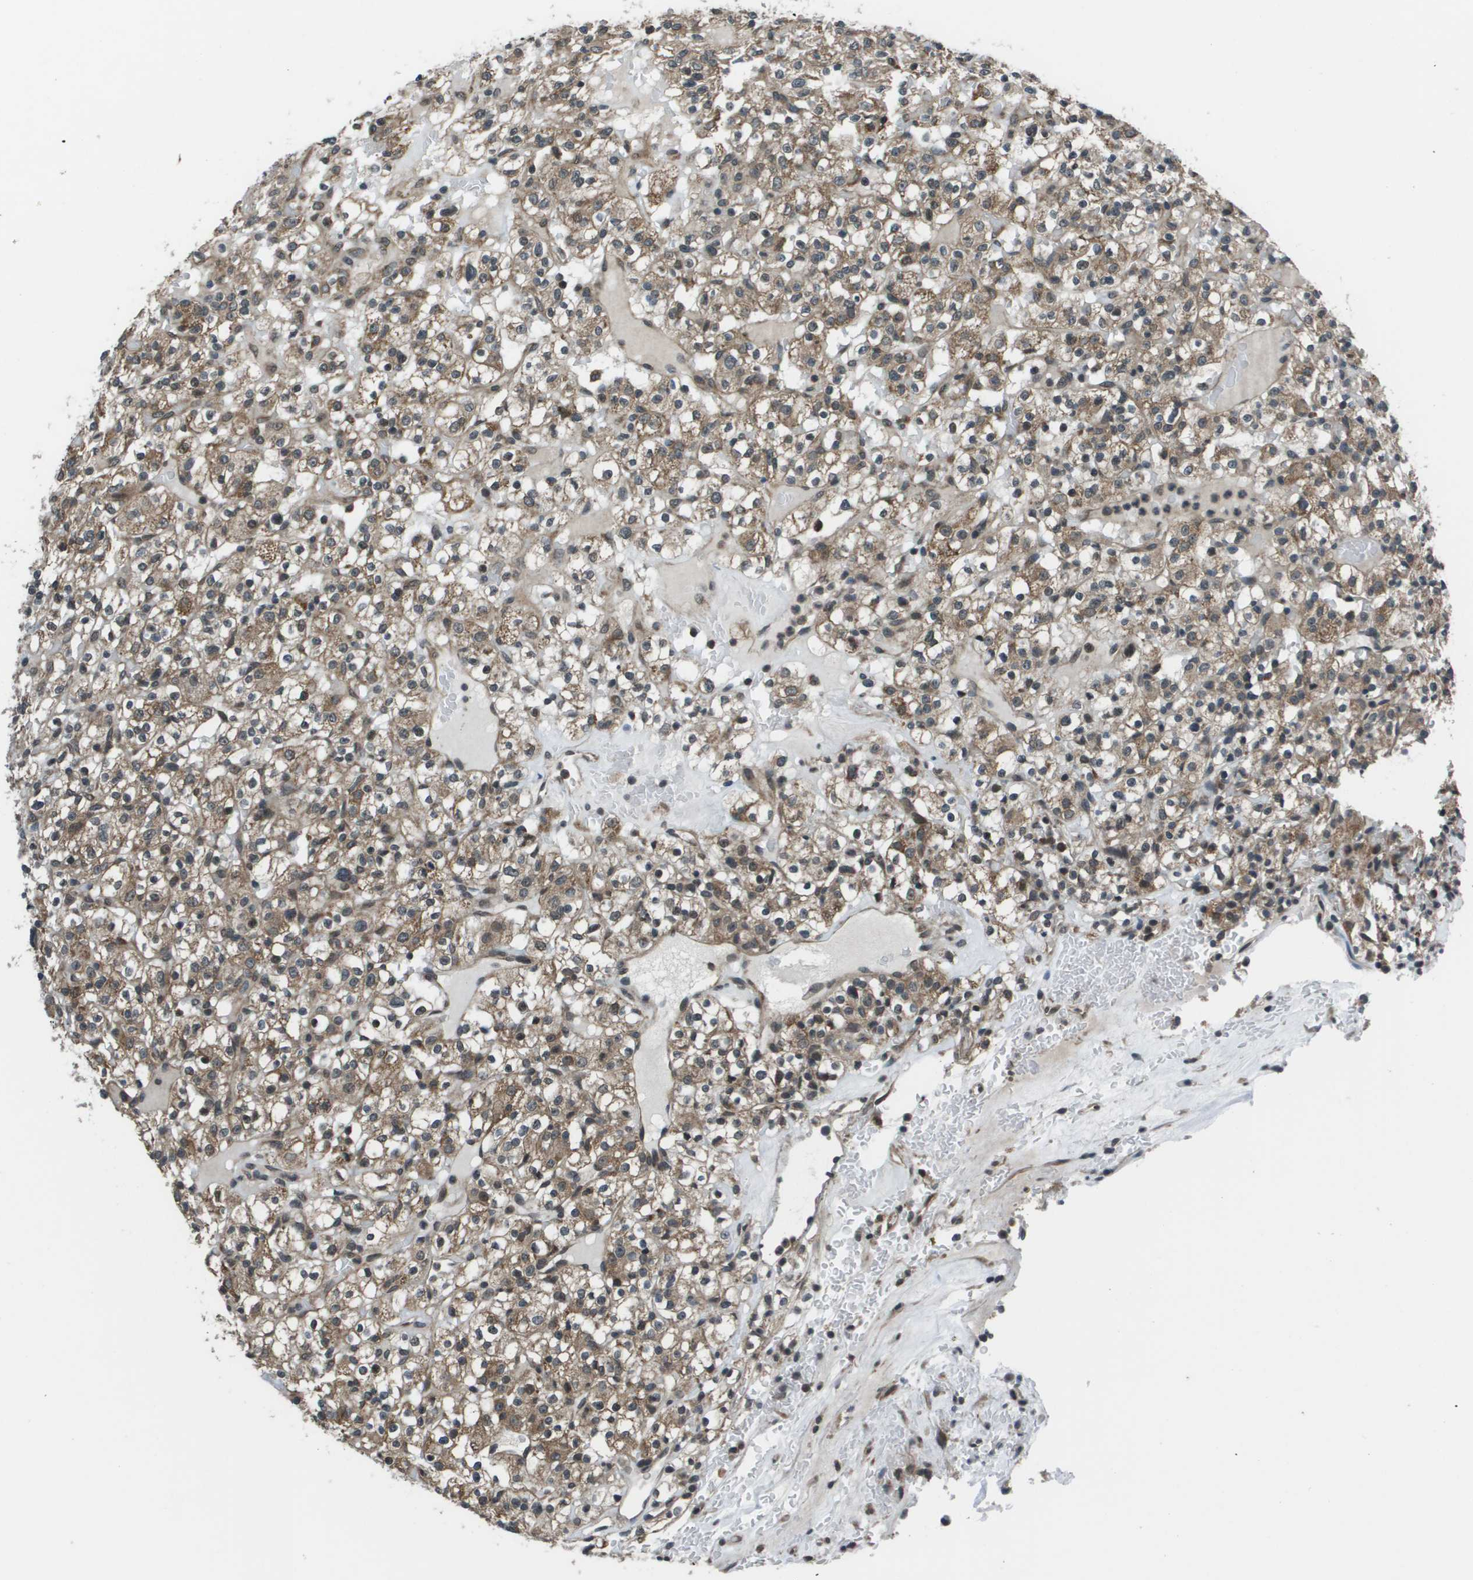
{"staining": {"intensity": "moderate", "quantity": ">75%", "location": "cytoplasmic/membranous"}, "tissue": "renal cancer", "cell_type": "Tumor cells", "image_type": "cancer", "snomed": [{"axis": "morphology", "description": "Normal tissue, NOS"}, {"axis": "morphology", "description": "Adenocarcinoma, NOS"}, {"axis": "topography", "description": "Kidney"}], "caption": "Renal adenocarcinoma stained with a protein marker exhibits moderate staining in tumor cells.", "gene": "PPFIA1", "patient": {"sex": "female", "age": 72}}